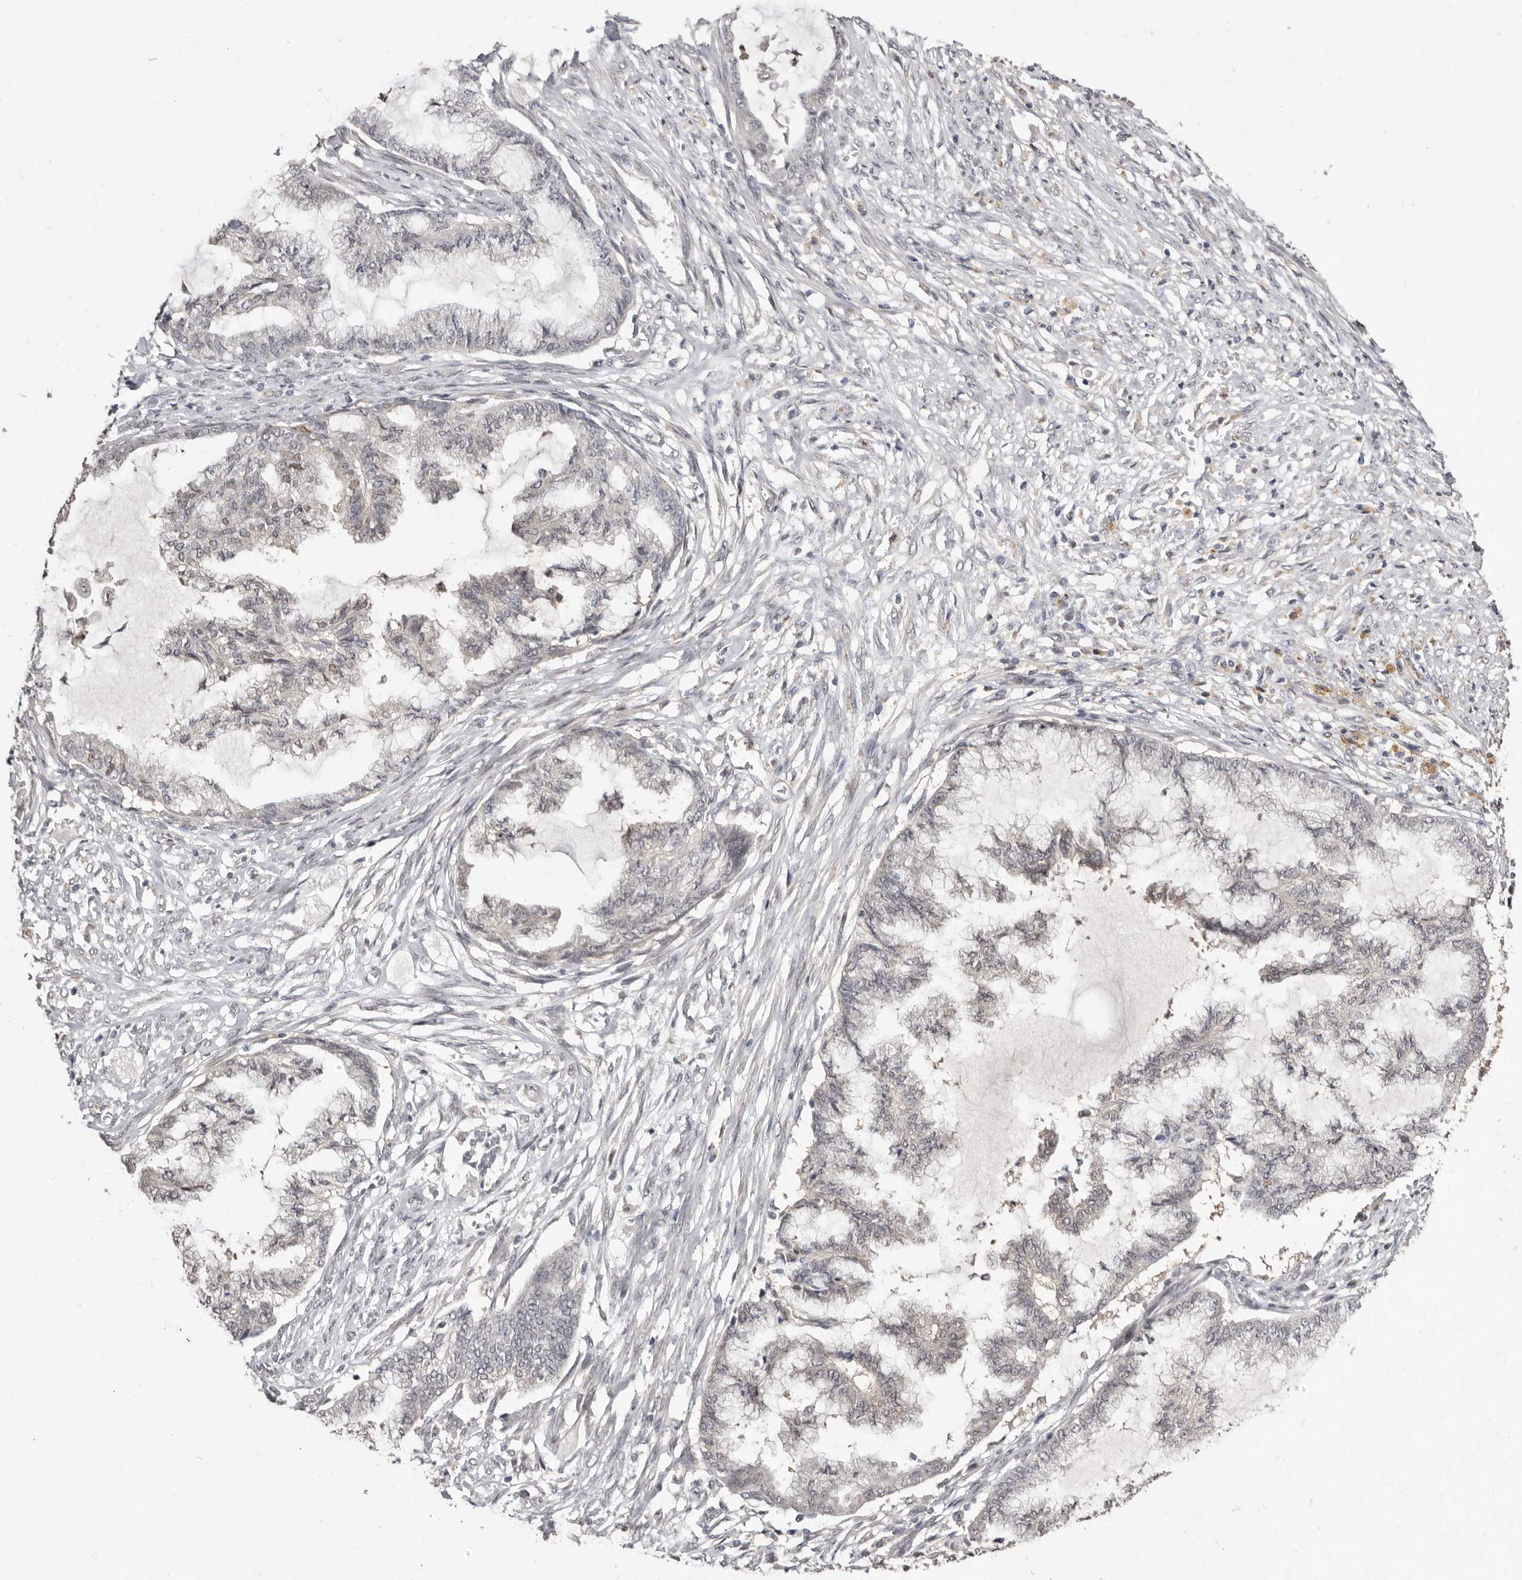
{"staining": {"intensity": "negative", "quantity": "none", "location": "none"}, "tissue": "endometrial cancer", "cell_type": "Tumor cells", "image_type": "cancer", "snomed": [{"axis": "morphology", "description": "Adenocarcinoma, NOS"}, {"axis": "topography", "description": "Endometrium"}], "caption": "Immunohistochemistry image of human adenocarcinoma (endometrial) stained for a protein (brown), which reveals no positivity in tumor cells.", "gene": "SULT1E1", "patient": {"sex": "female", "age": 86}}